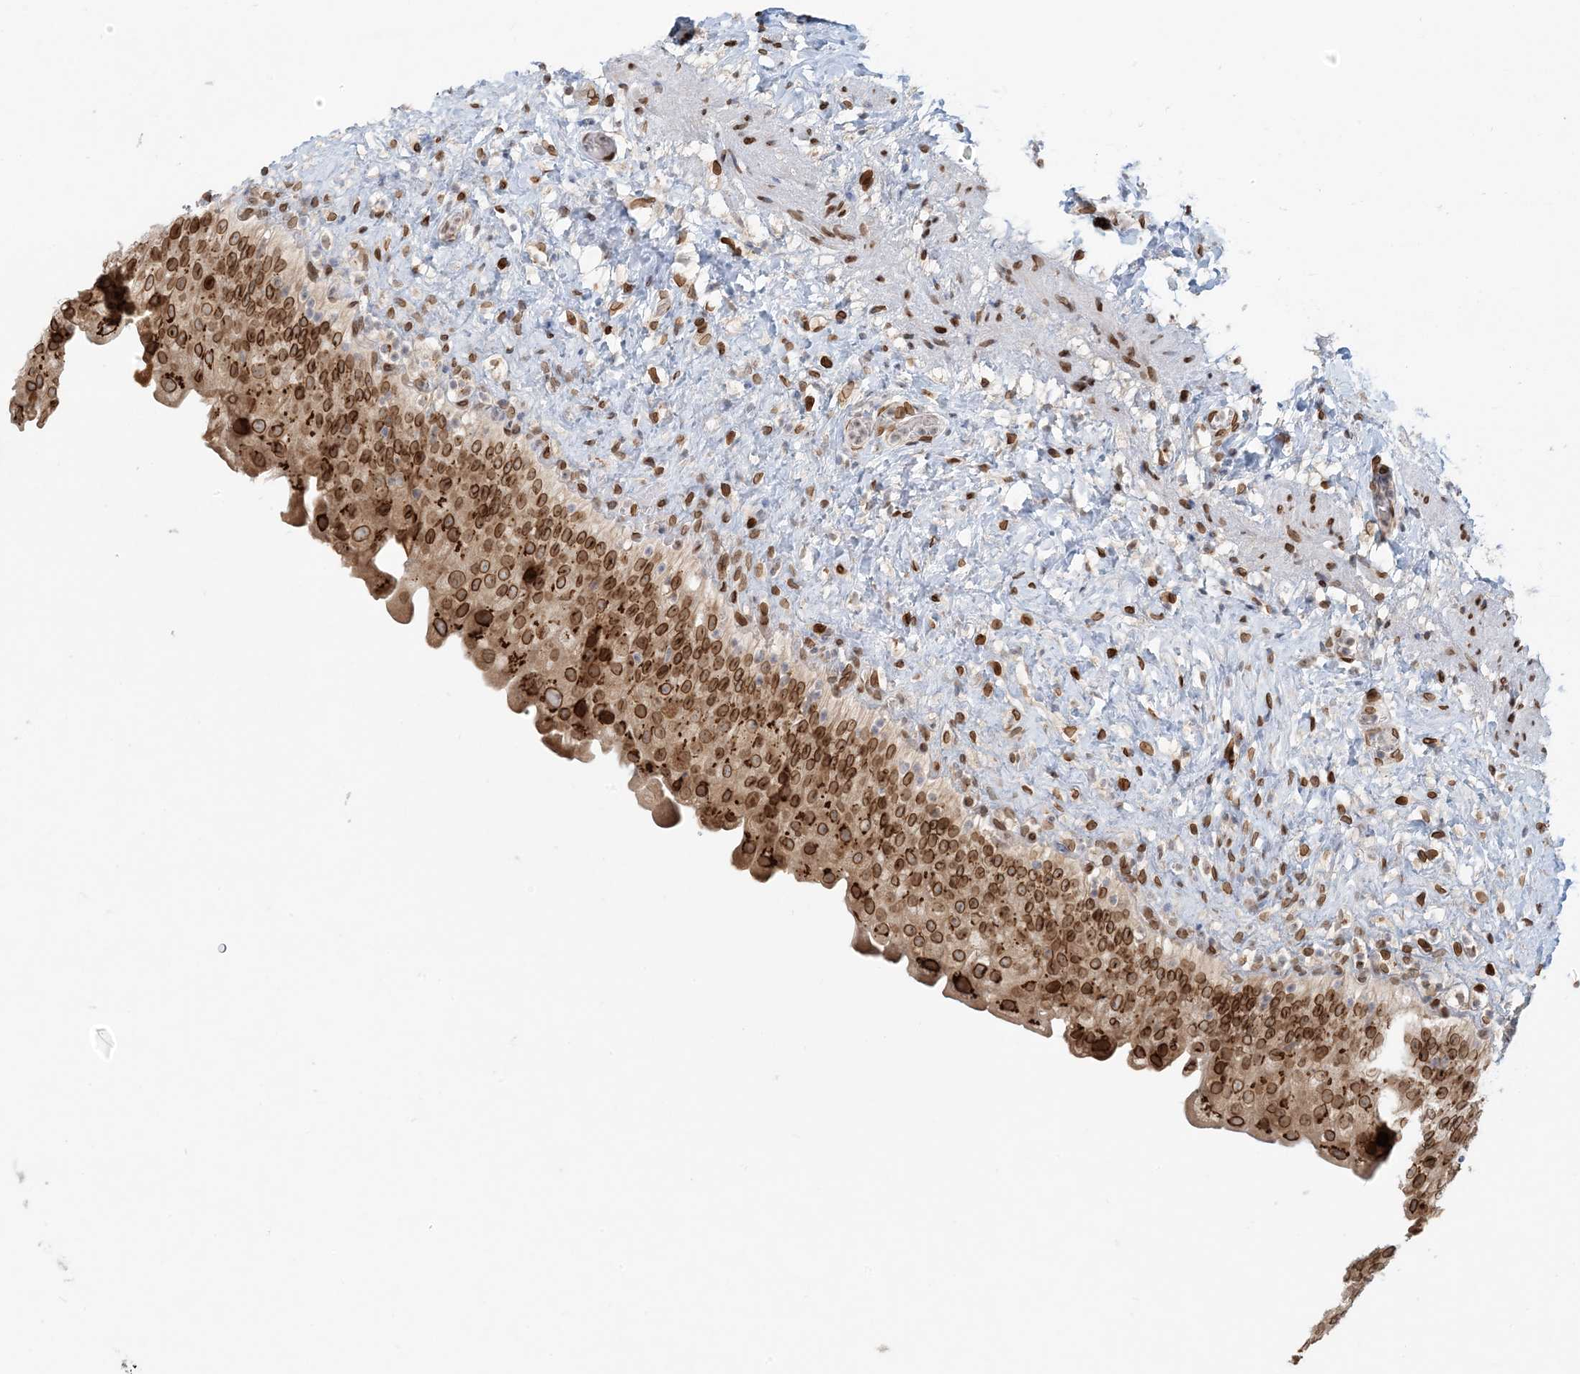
{"staining": {"intensity": "strong", "quantity": "25%-75%", "location": "cytoplasmic/membranous,nuclear"}, "tissue": "urinary bladder", "cell_type": "Urothelial cells", "image_type": "normal", "snomed": [{"axis": "morphology", "description": "Normal tissue, NOS"}, {"axis": "topography", "description": "Urinary bladder"}], "caption": "Protein expression by immunohistochemistry demonstrates strong cytoplasmic/membranous,nuclear positivity in approximately 25%-75% of urothelial cells in benign urinary bladder.", "gene": "SLC35A2", "patient": {"sex": "female", "age": 27}}